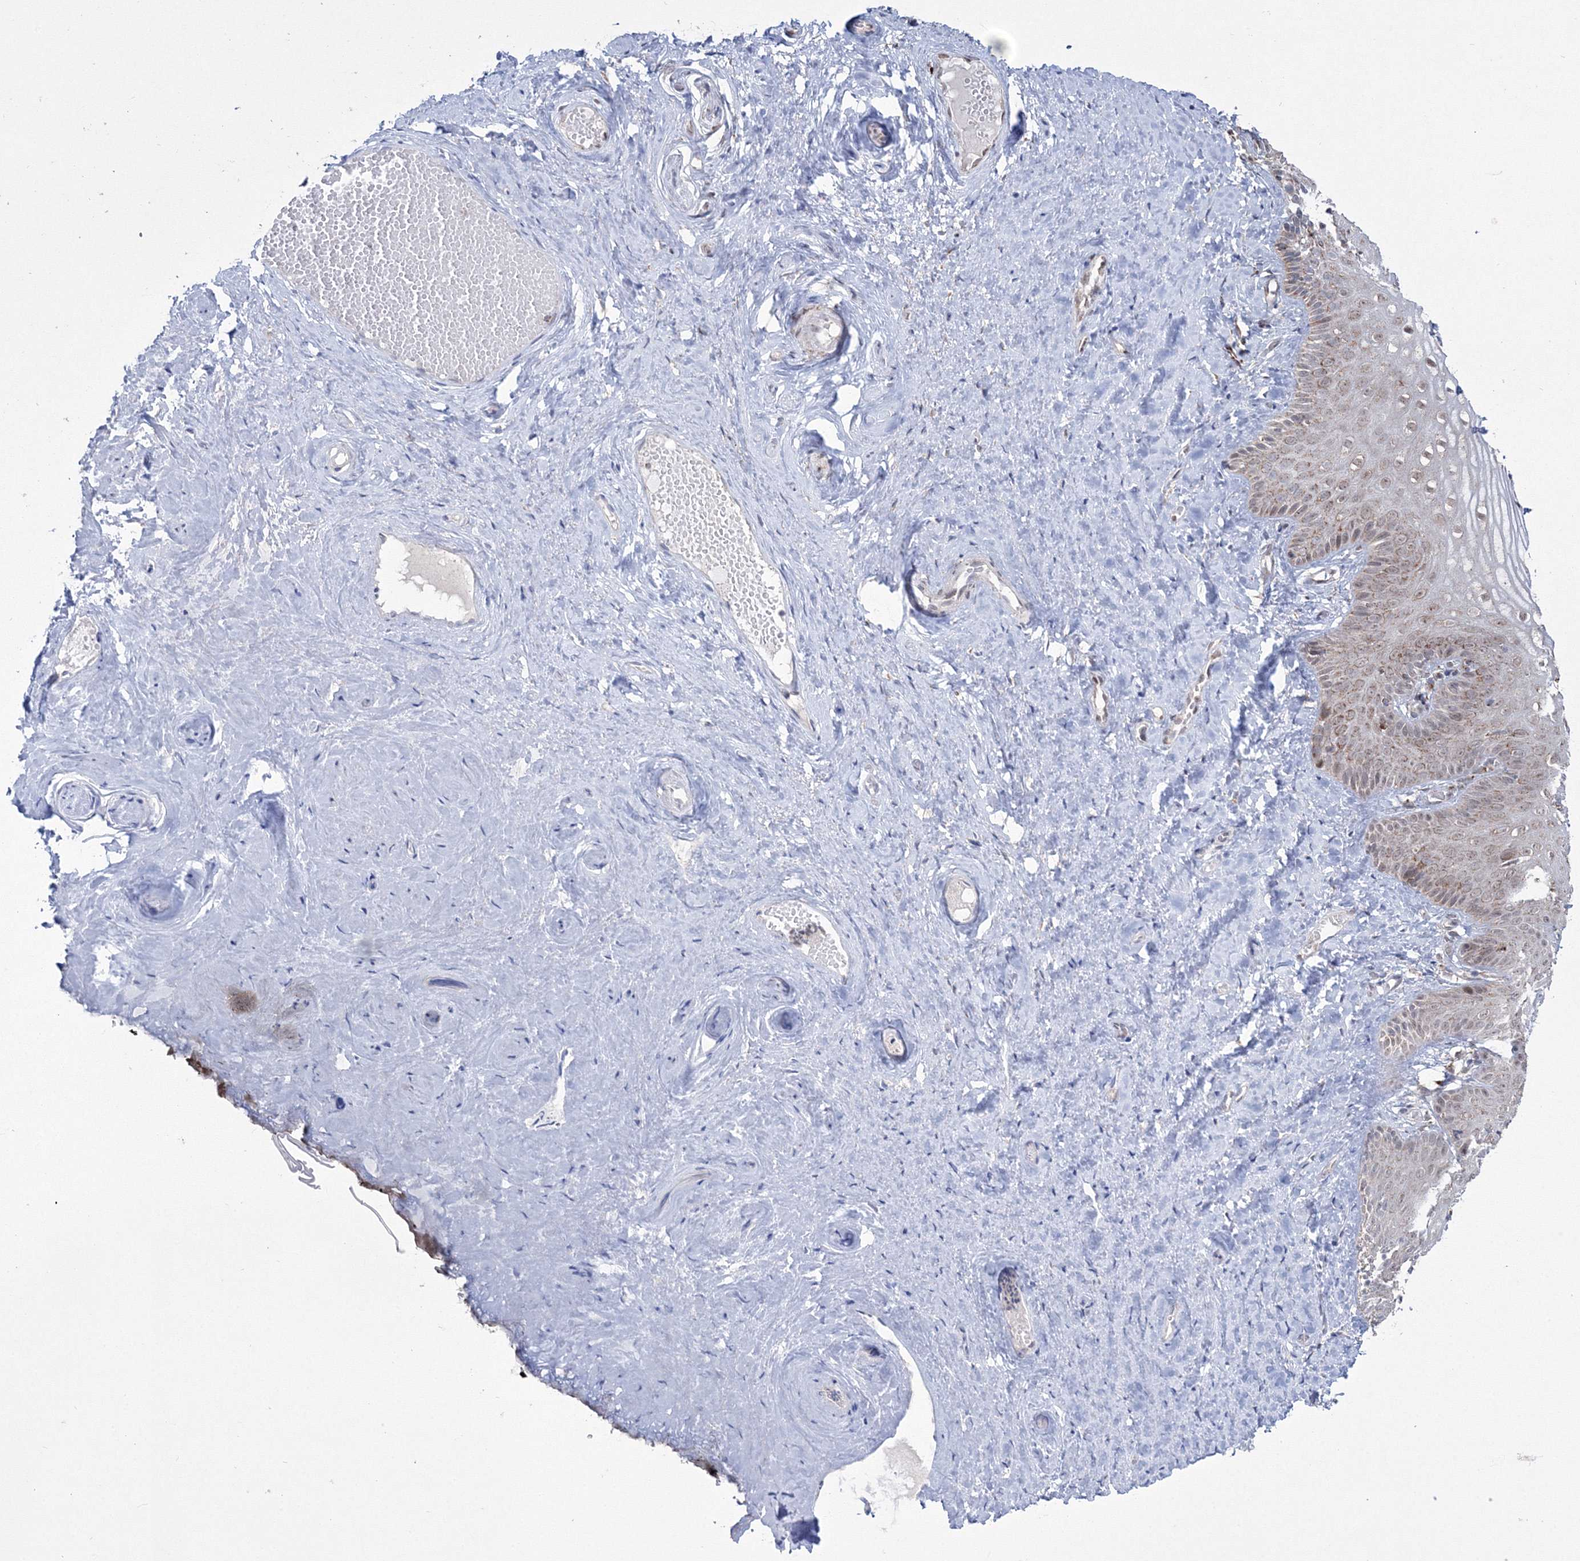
{"staining": {"intensity": "moderate", "quantity": ">75%", "location": "cytoplasmic/membranous,nuclear"}, "tissue": "vagina", "cell_type": "Squamous epithelial cells", "image_type": "normal", "snomed": [{"axis": "morphology", "description": "Normal tissue, NOS"}, {"axis": "topography", "description": "Vagina"}, {"axis": "topography", "description": "Cervix"}], "caption": "Moderate cytoplasmic/membranous,nuclear expression for a protein is seen in approximately >75% of squamous epithelial cells of benign vagina using immunohistochemistry.", "gene": "GRSF1", "patient": {"sex": "female", "age": 40}}